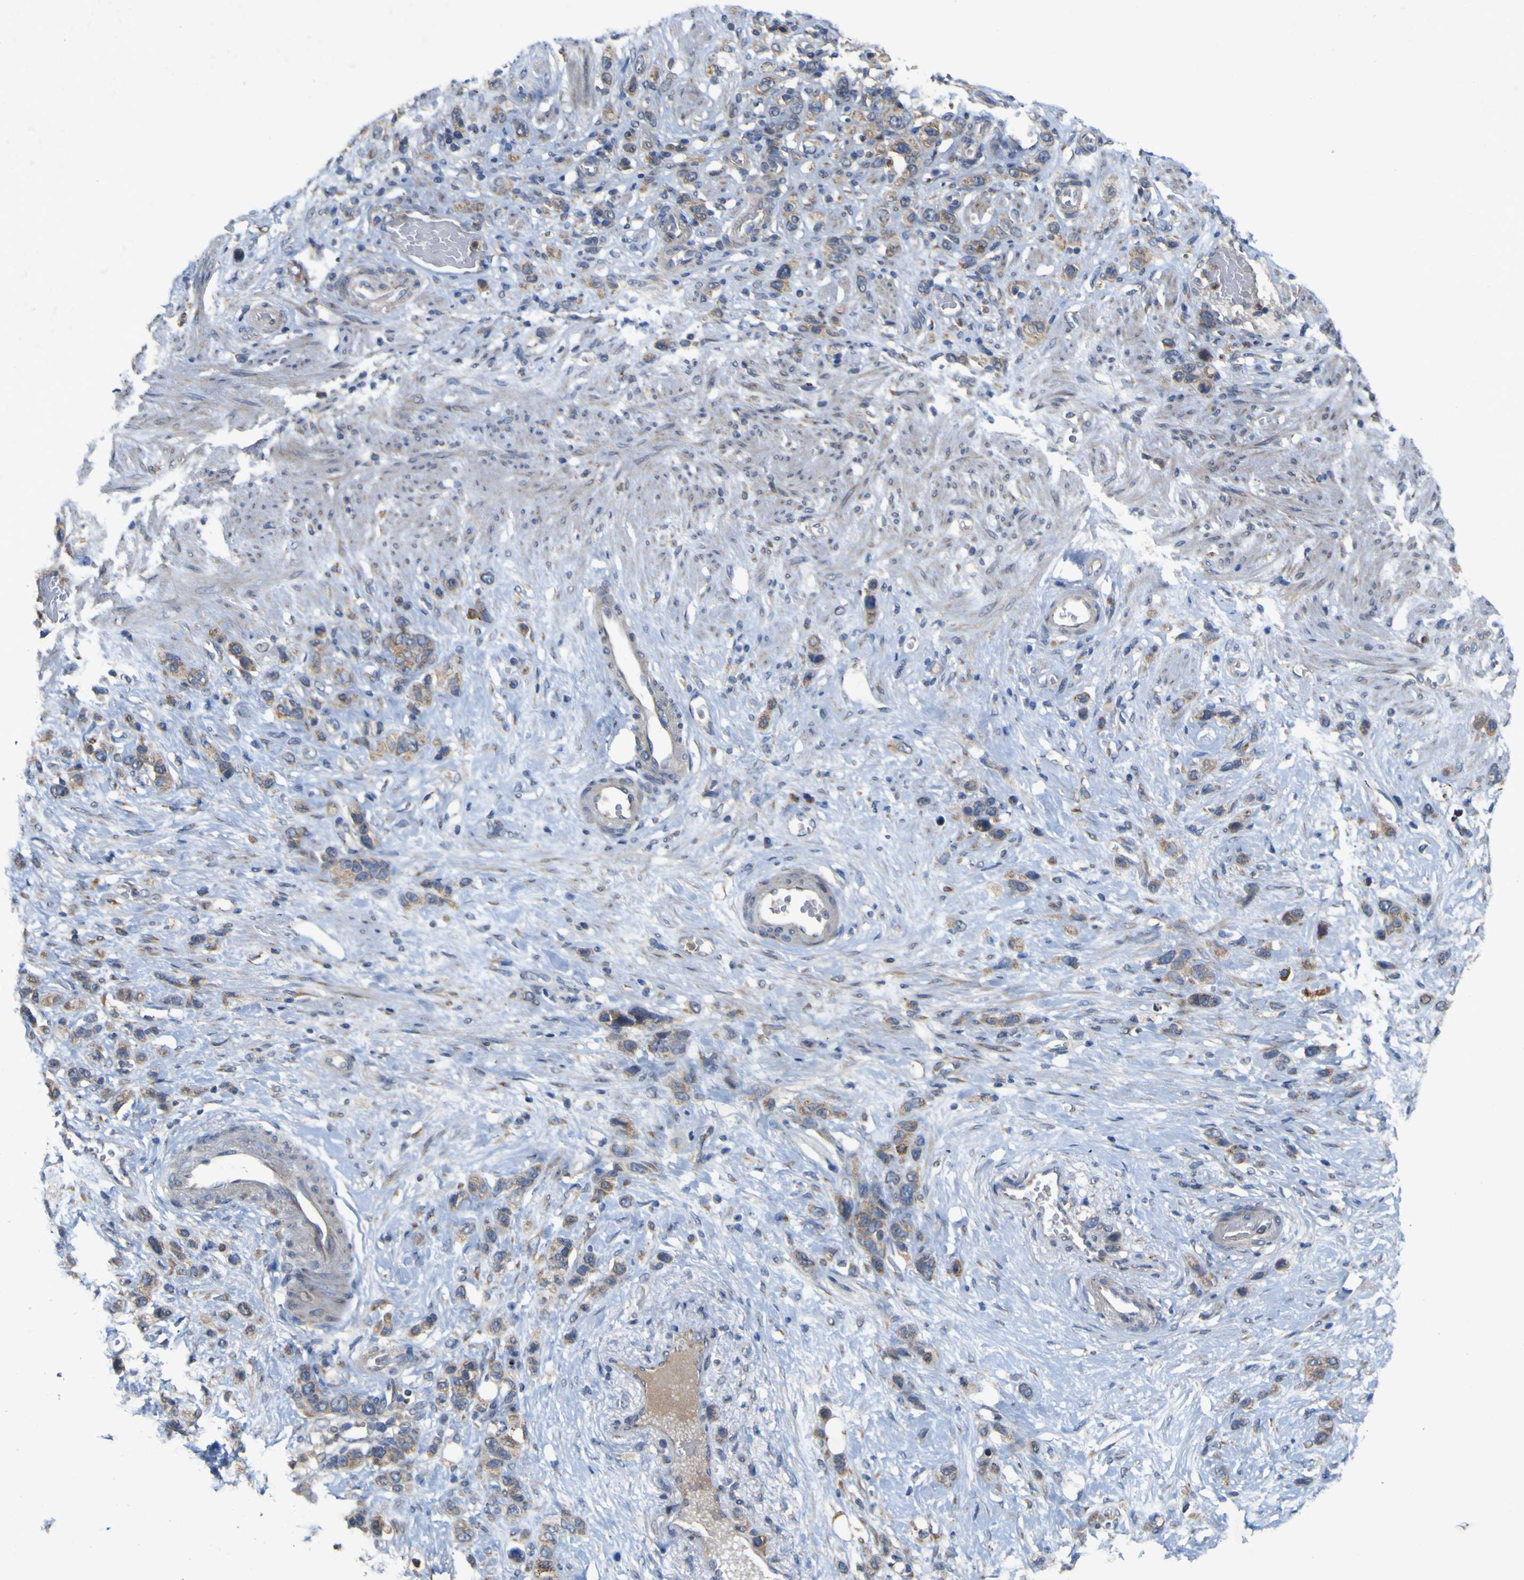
{"staining": {"intensity": "weak", "quantity": ">75%", "location": "cytoplasmic/membranous"}, "tissue": "stomach cancer", "cell_type": "Tumor cells", "image_type": "cancer", "snomed": [{"axis": "morphology", "description": "Adenocarcinoma, NOS"}, {"axis": "morphology", "description": "Adenocarcinoma, High grade"}, {"axis": "topography", "description": "Stomach, upper"}, {"axis": "topography", "description": "Stomach, lower"}], "caption": "Immunohistochemical staining of stomach adenocarcinoma demonstrates low levels of weak cytoplasmic/membranous positivity in approximately >75% of tumor cells.", "gene": "IRAK2", "patient": {"sex": "female", "age": 65}}